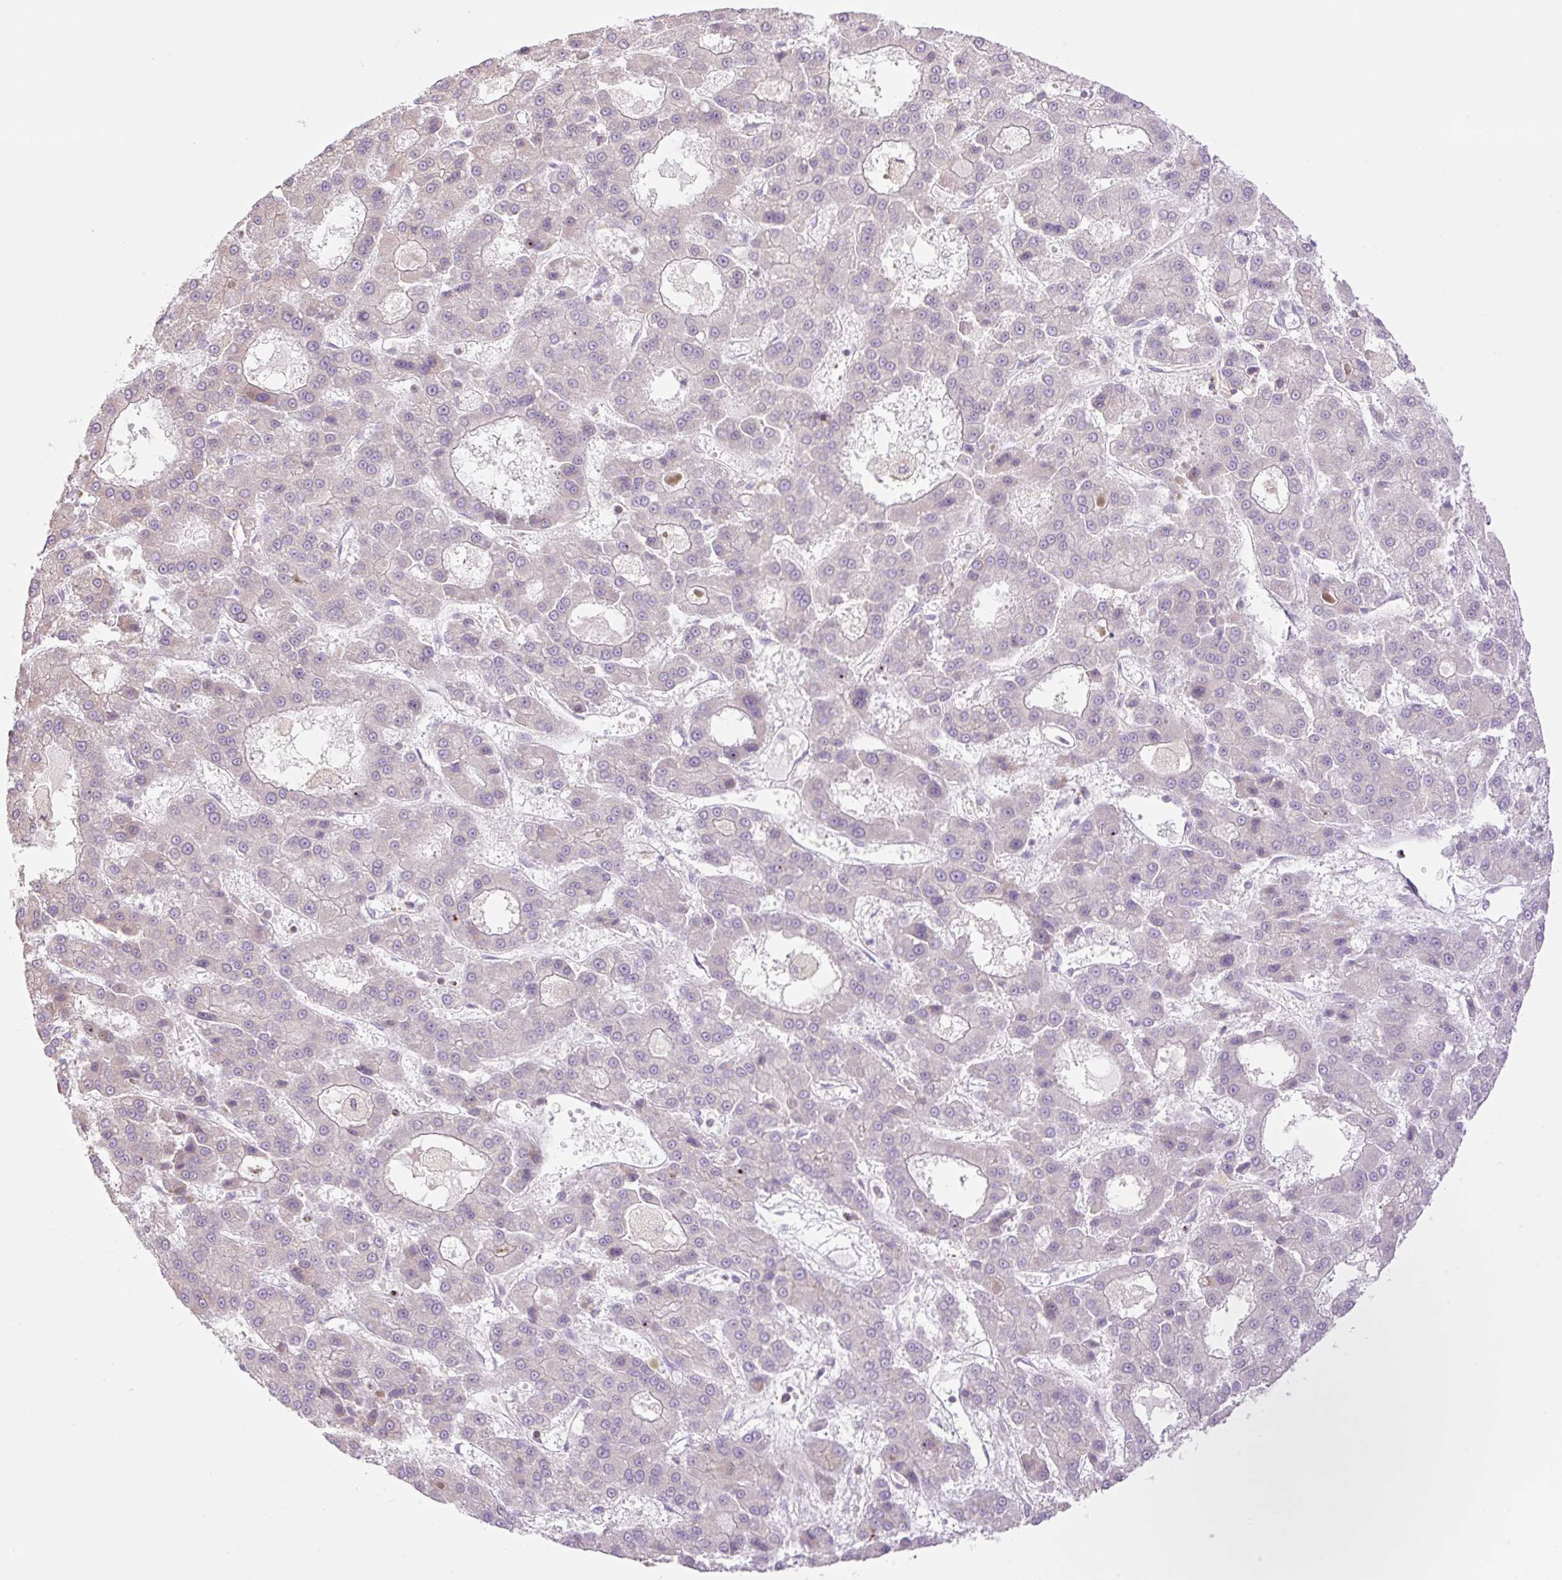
{"staining": {"intensity": "negative", "quantity": "none", "location": "none"}, "tissue": "liver cancer", "cell_type": "Tumor cells", "image_type": "cancer", "snomed": [{"axis": "morphology", "description": "Carcinoma, Hepatocellular, NOS"}, {"axis": "topography", "description": "Liver"}], "caption": "This is an immunohistochemistry (IHC) image of human liver cancer. There is no expression in tumor cells.", "gene": "VPS25", "patient": {"sex": "male", "age": 70}}